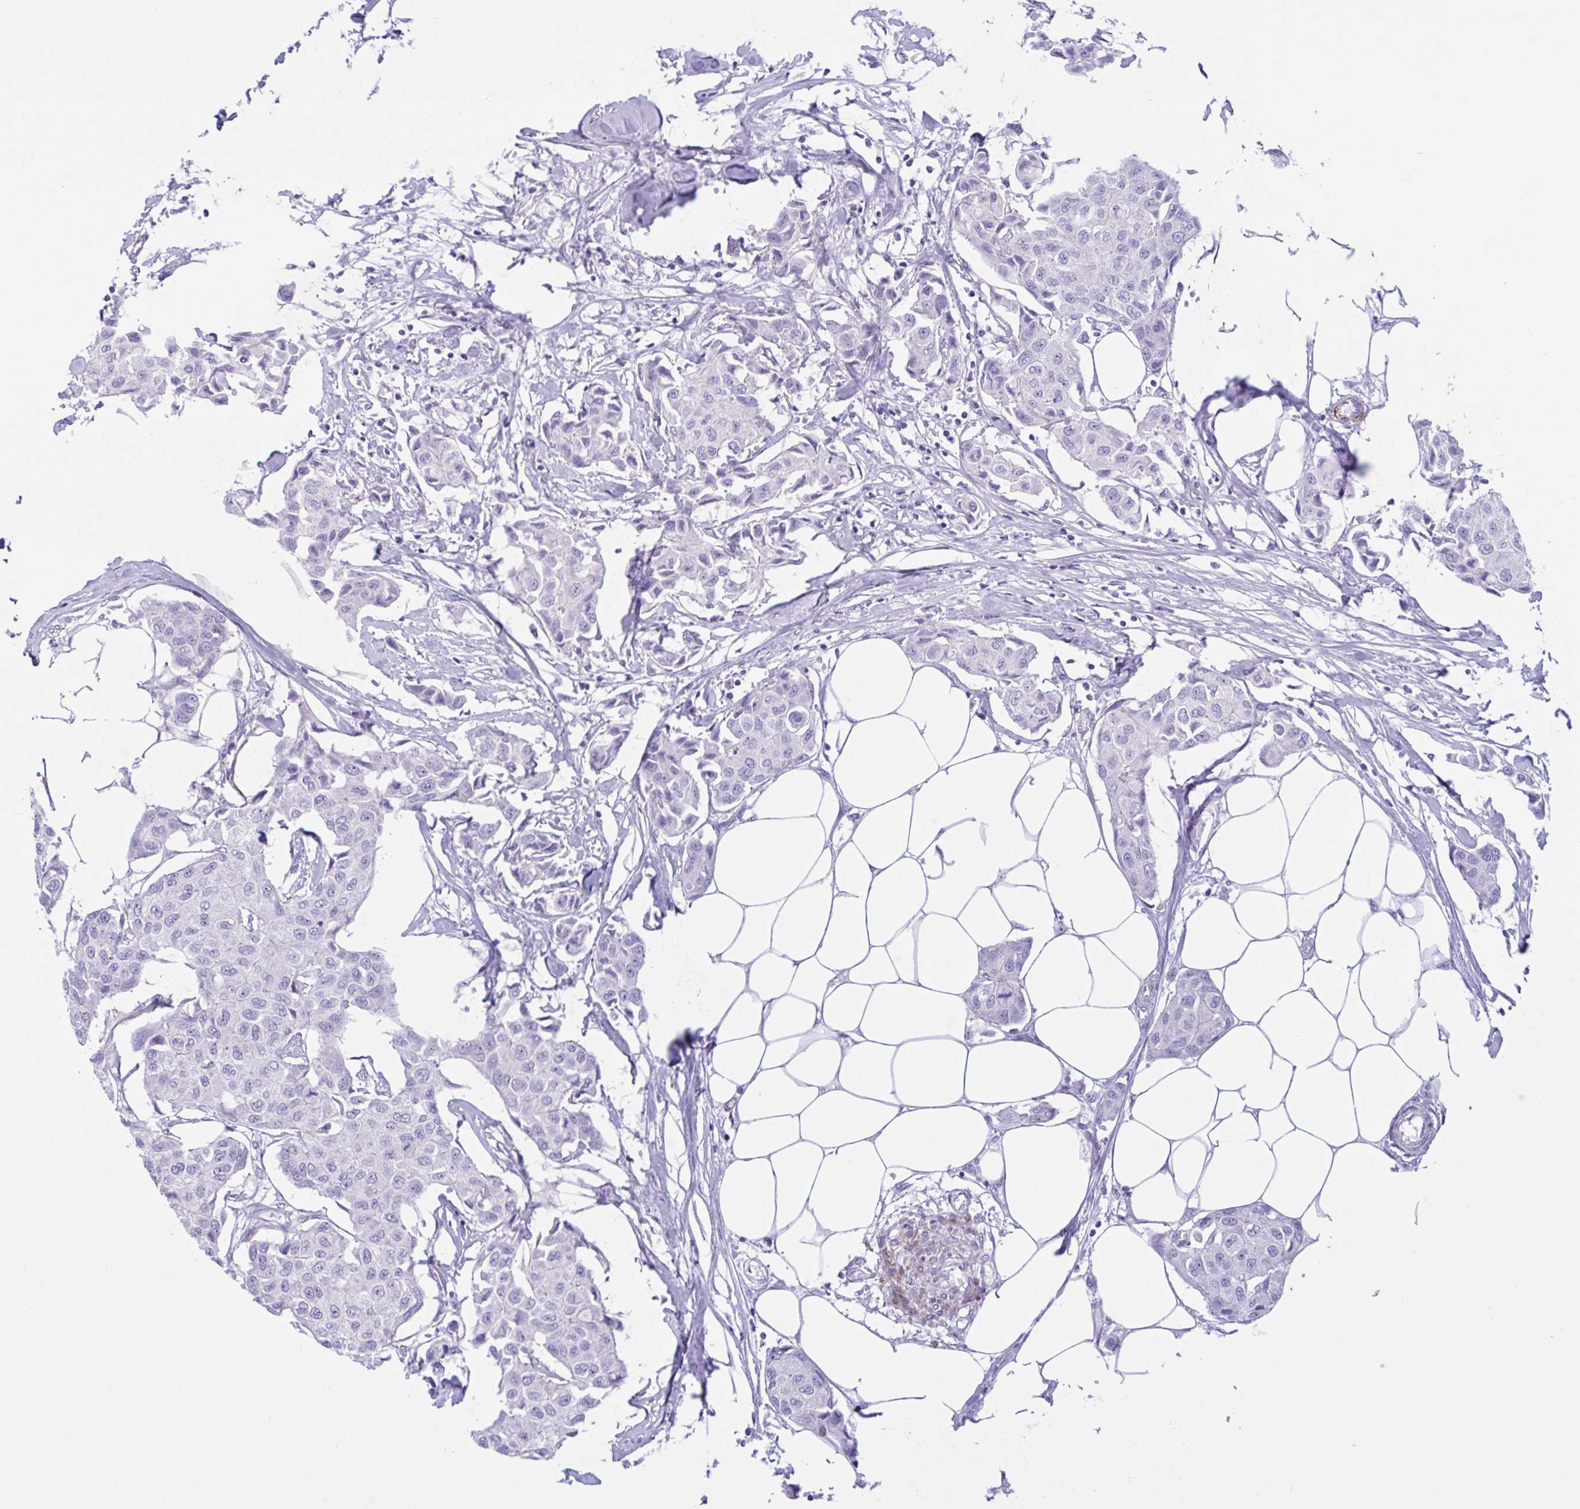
{"staining": {"intensity": "negative", "quantity": "none", "location": "none"}, "tissue": "breast cancer", "cell_type": "Tumor cells", "image_type": "cancer", "snomed": [{"axis": "morphology", "description": "Duct carcinoma"}, {"axis": "topography", "description": "Breast"}, {"axis": "topography", "description": "Lymph node"}], "caption": "The histopathology image demonstrates no significant staining in tumor cells of breast infiltrating ductal carcinoma. (DAB immunohistochemistry visualized using brightfield microscopy, high magnification).", "gene": "AHCYL2", "patient": {"sex": "female", "age": 80}}